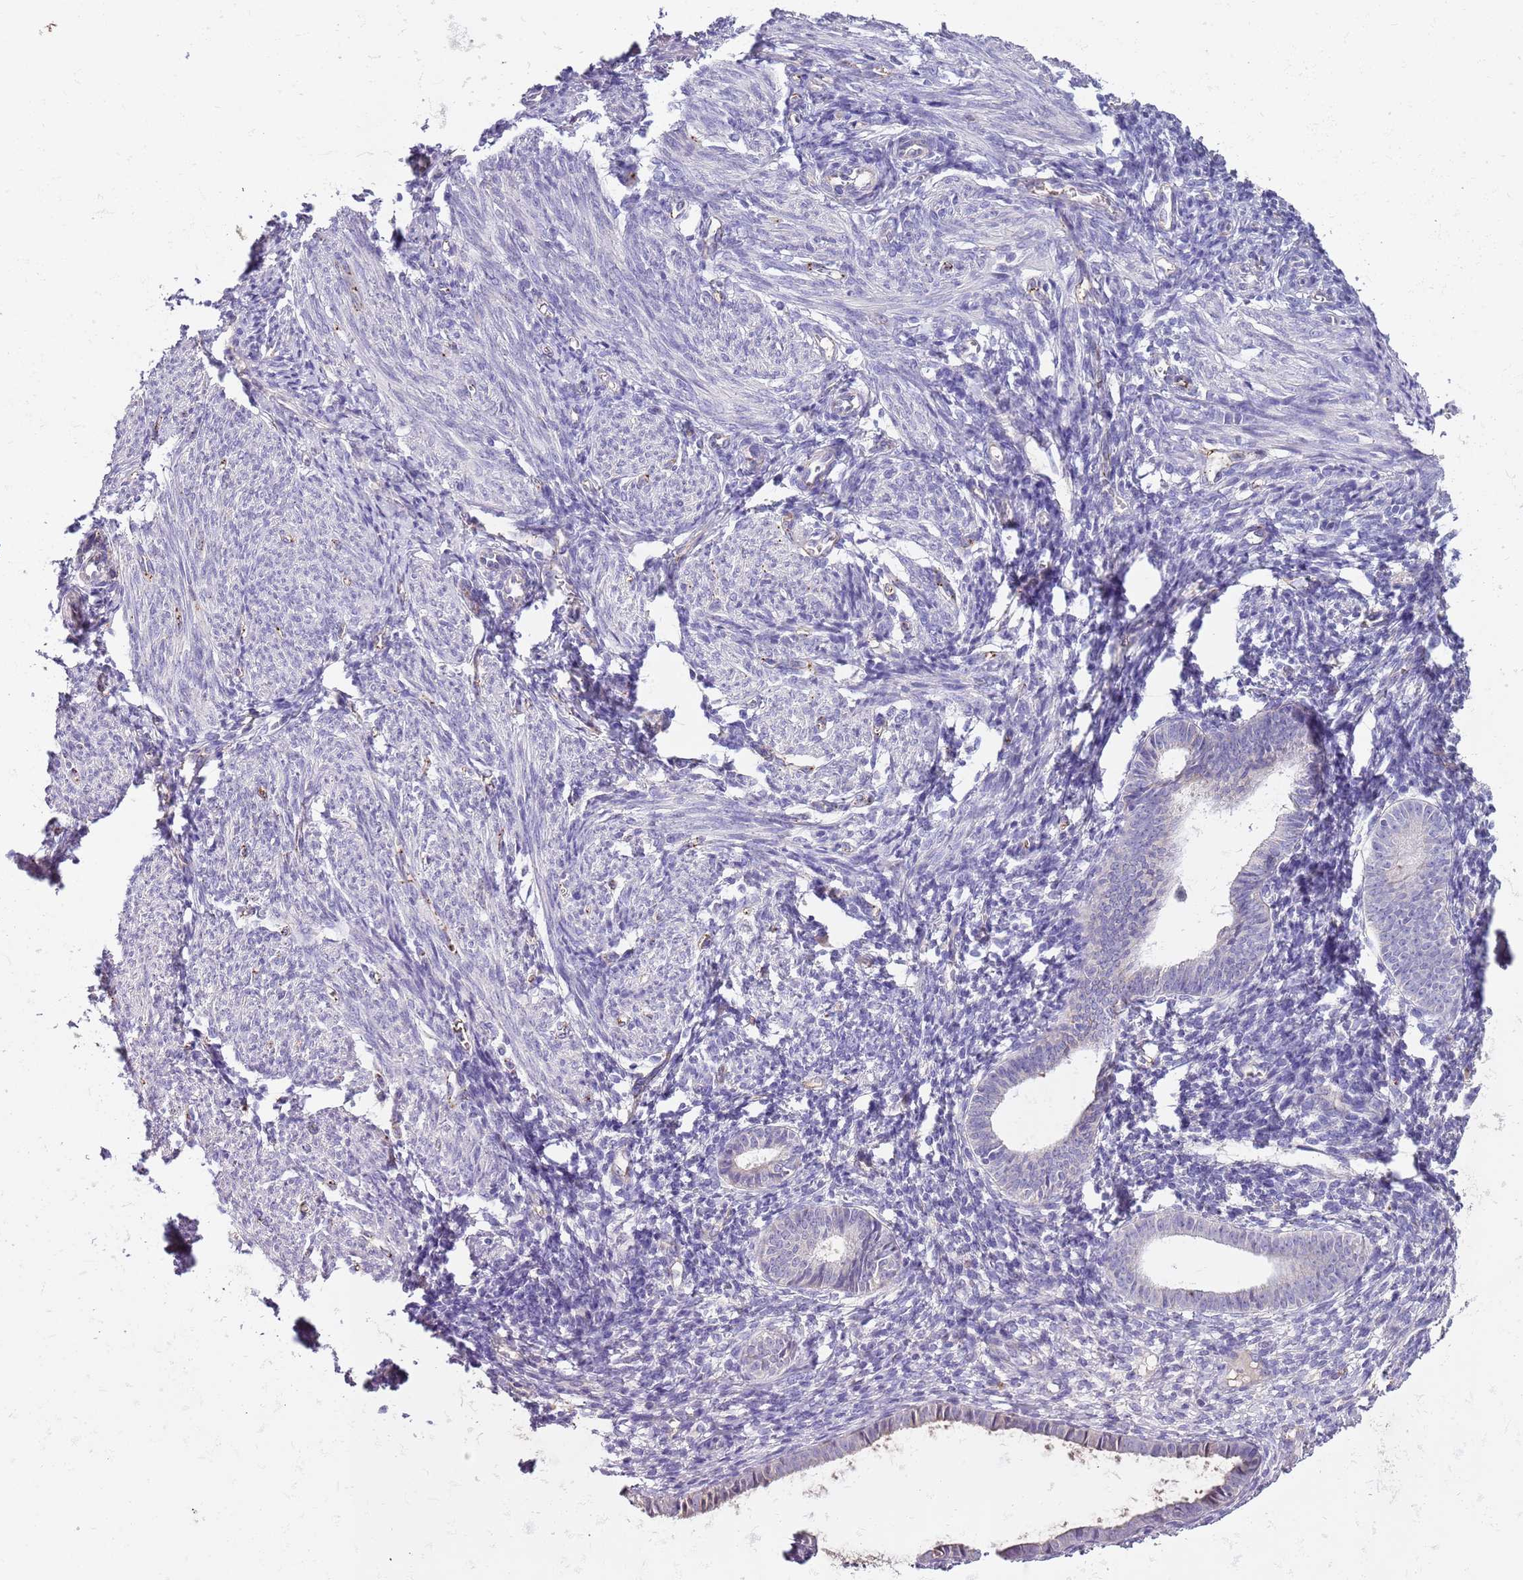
{"staining": {"intensity": "negative", "quantity": "none", "location": "none"}, "tissue": "endometrium", "cell_type": "Cells in endometrial stroma", "image_type": "normal", "snomed": [{"axis": "morphology", "description": "Normal tissue, NOS"}, {"axis": "morphology", "description": "Adenocarcinoma, NOS"}, {"axis": "topography", "description": "Endometrium"}], "caption": "High magnification brightfield microscopy of normal endometrium stained with DAB (3,3'-diaminobenzidine) (brown) and counterstained with hematoxylin (blue): cells in endometrial stroma show no significant expression. (Stains: DAB (3,3'-diaminobenzidine) immunohistochemistry (IHC) with hematoxylin counter stain, Microscopy: brightfield microscopy at high magnification).", "gene": "HES3", "patient": {"sex": "female", "age": 57}}